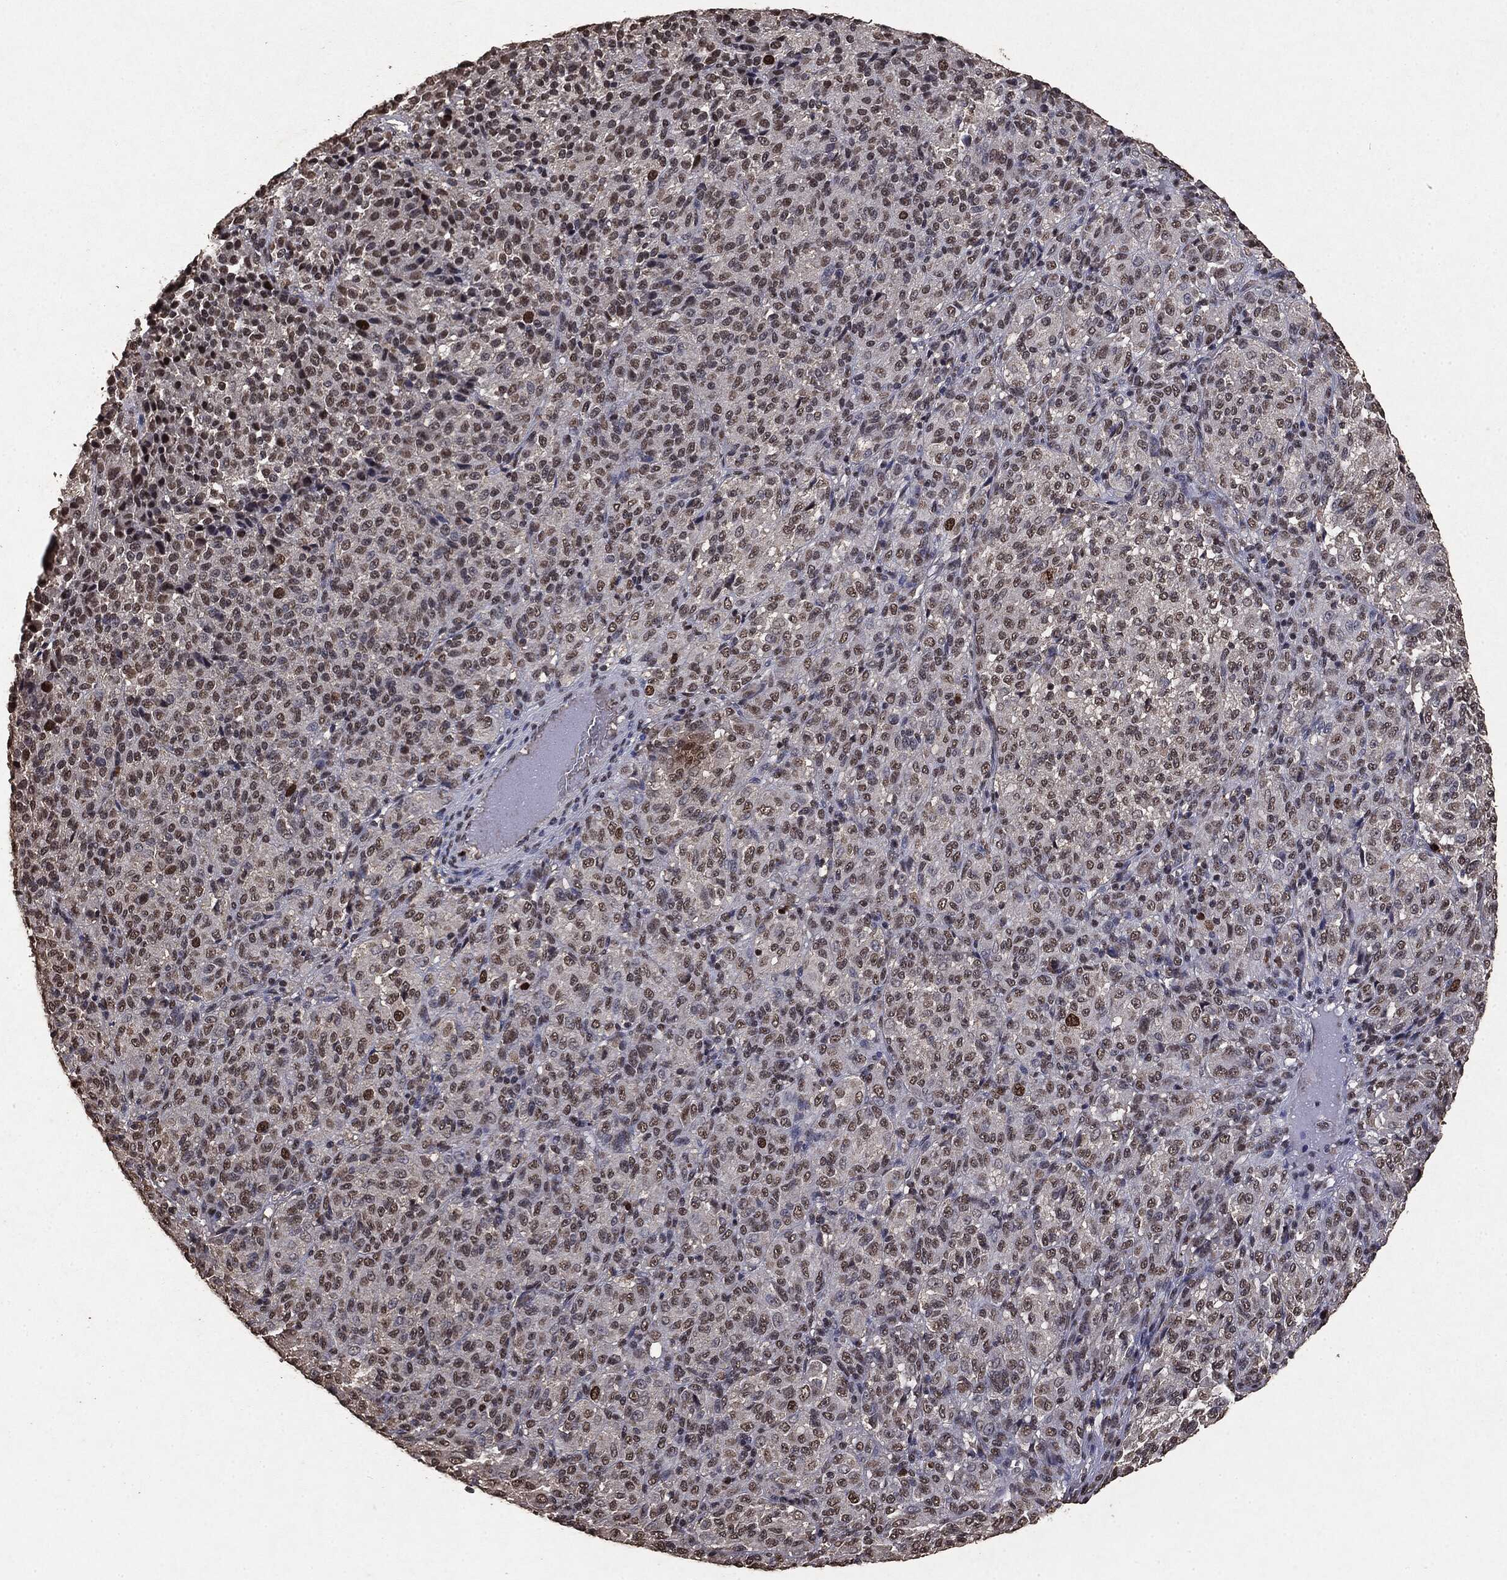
{"staining": {"intensity": "moderate", "quantity": "25%-75%", "location": "nuclear"}, "tissue": "melanoma", "cell_type": "Tumor cells", "image_type": "cancer", "snomed": [{"axis": "morphology", "description": "Malignant melanoma, Metastatic site"}, {"axis": "topography", "description": "Brain"}], "caption": "A histopathology image showing moderate nuclear expression in approximately 25%-75% of tumor cells in malignant melanoma (metastatic site), as visualized by brown immunohistochemical staining.", "gene": "RAD18", "patient": {"sex": "female", "age": 56}}